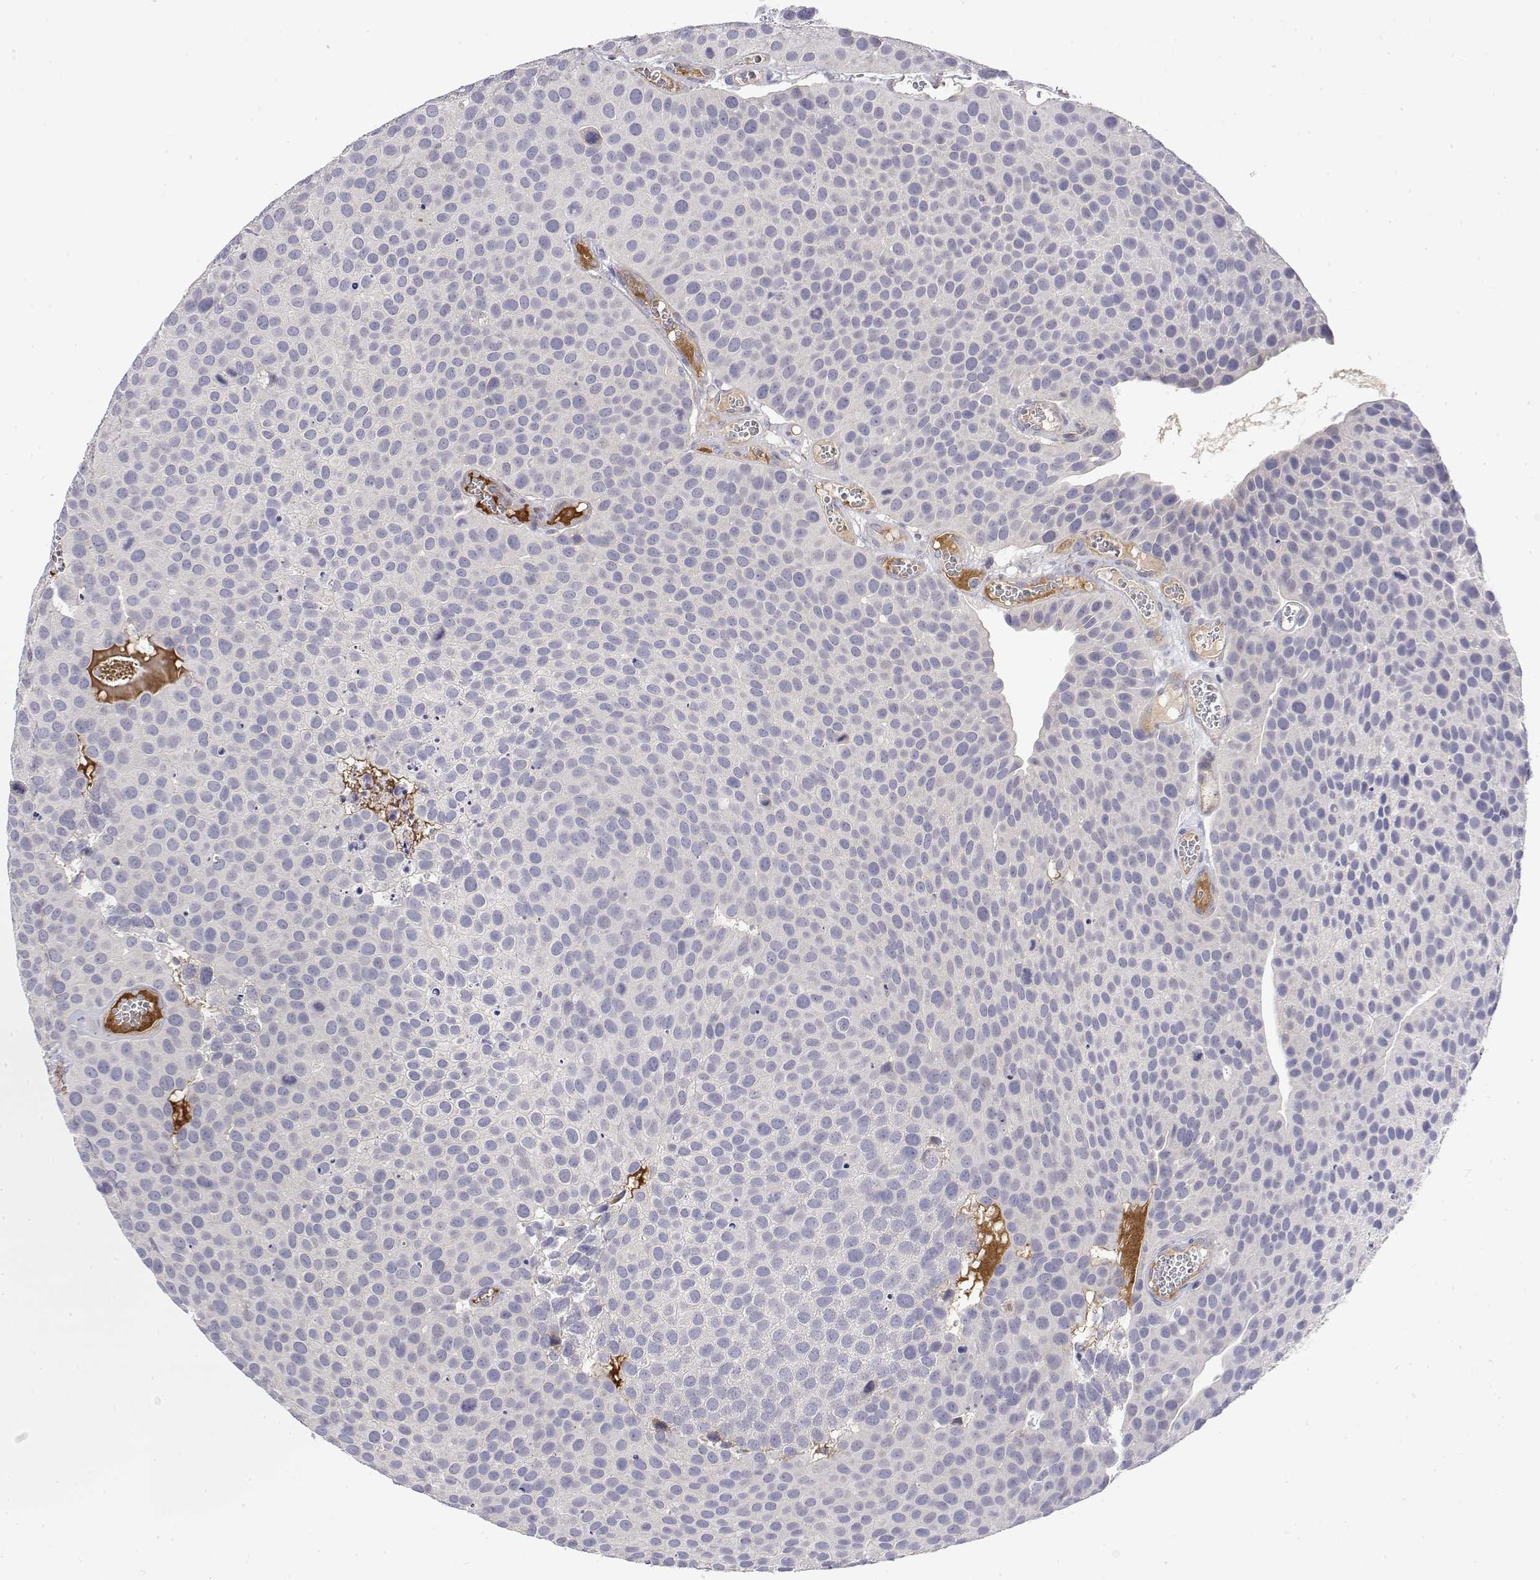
{"staining": {"intensity": "negative", "quantity": "none", "location": "none"}, "tissue": "urothelial cancer", "cell_type": "Tumor cells", "image_type": "cancer", "snomed": [{"axis": "morphology", "description": "Urothelial carcinoma, Low grade"}, {"axis": "topography", "description": "Urinary bladder"}], "caption": "This is a image of immunohistochemistry (IHC) staining of urothelial cancer, which shows no staining in tumor cells. The staining is performed using DAB brown chromogen with nuclei counter-stained in using hematoxylin.", "gene": "GGACT", "patient": {"sex": "female", "age": 69}}